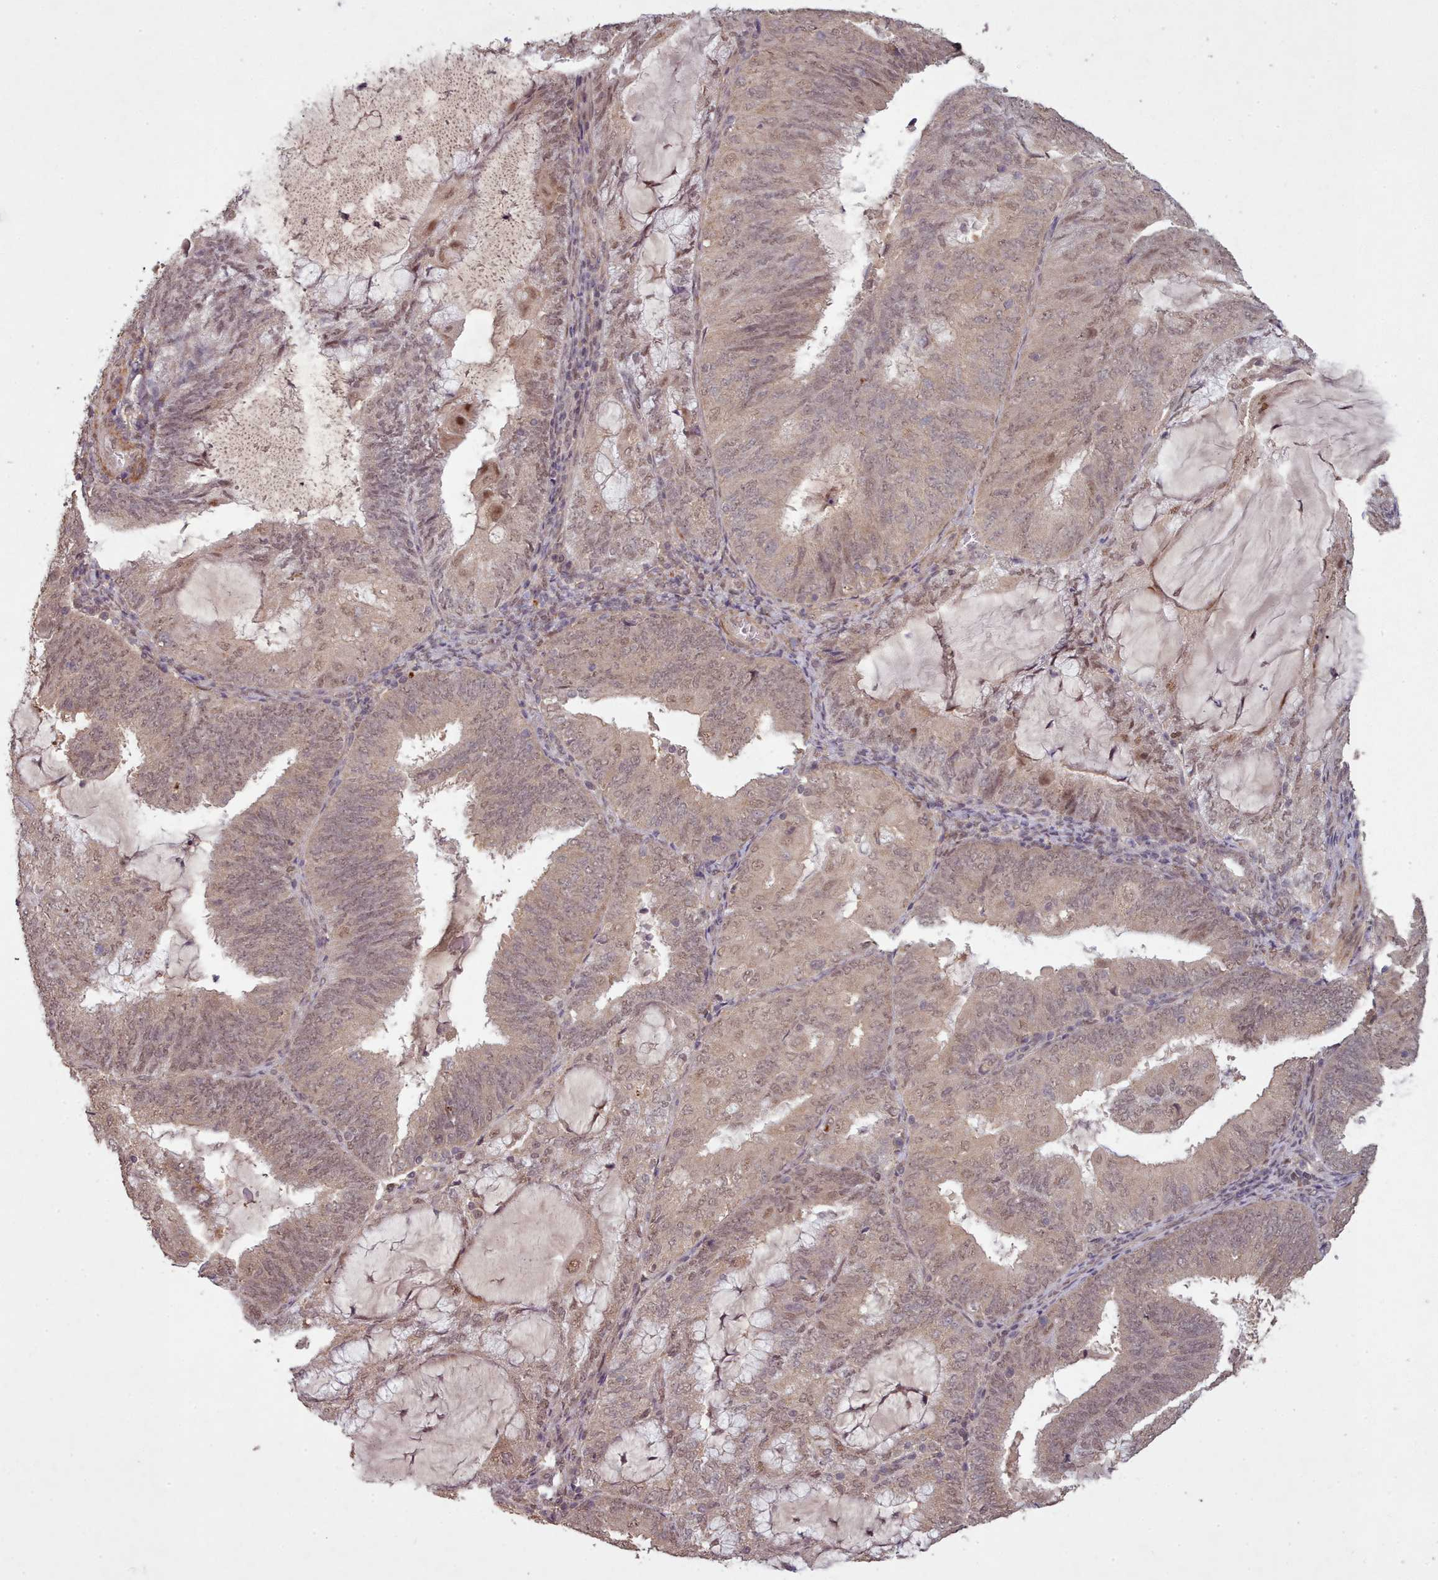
{"staining": {"intensity": "moderate", "quantity": "25%-75%", "location": "nuclear"}, "tissue": "endometrial cancer", "cell_type": "Tumor cells", "image_type": "cancer", "snomed": [{"axis": "morphology", "description": "Adenocarcinoma, NOS"}, {"axis": "topography", "description": "Endometrium"}], "caption": "The image demonstrates staining of adenocarcinoma (endometrial), revealing moderate nuclear protein expression (brown color) within tumor cells. (Stains: DAB in brown, nuclei in blue, Microscopy: brightfield microscopy at high magnification).", "gene": "CDC6", "patient": {"sex": "female", "age": 81}}